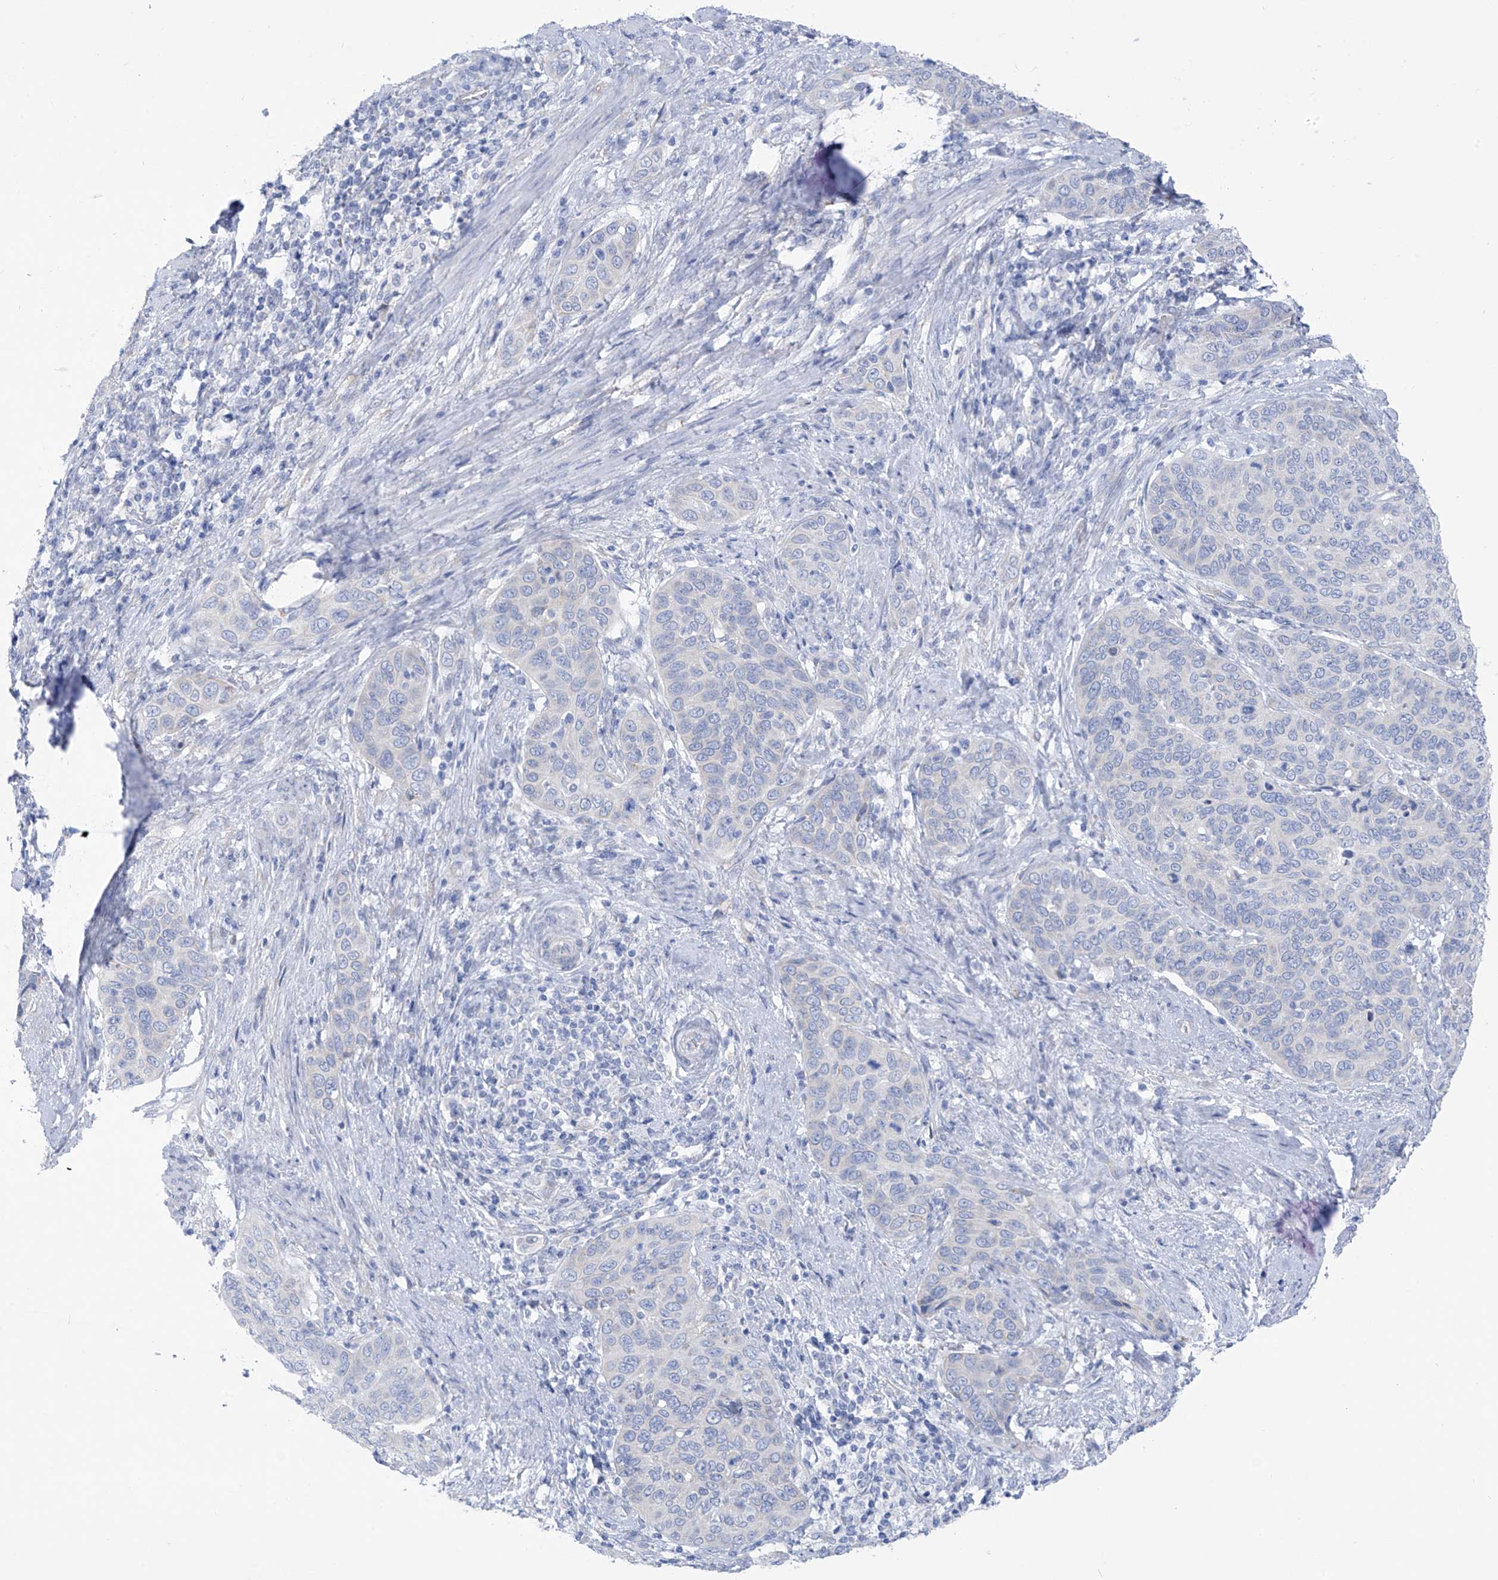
{"staining": {"intensity": "negative", "quantity": "none", "location": "none"}, "tissue": "cervical cancer", "cell_type": "Tumor cells", "image_type": "cancer", "snomed": [{"axis": "morphology", "description": "Squamous cell carcinoma, NOS"}, {"axis": "topography", "description": "Cervix"}], "caption": "Immunohistochemistry (IHC) image of neoplastic tissue: cervical cancer stained with DAB (3,3'-diaminobenzidine) demonstrates no significant protein expression in tumor cells. (DAB (3,3'-diaminobenzidine) immunohistochemistry (IHC) with hematoxylin counter stain).", "gene": "RCN2", "patient": {"sex": "female", "age": 60}}